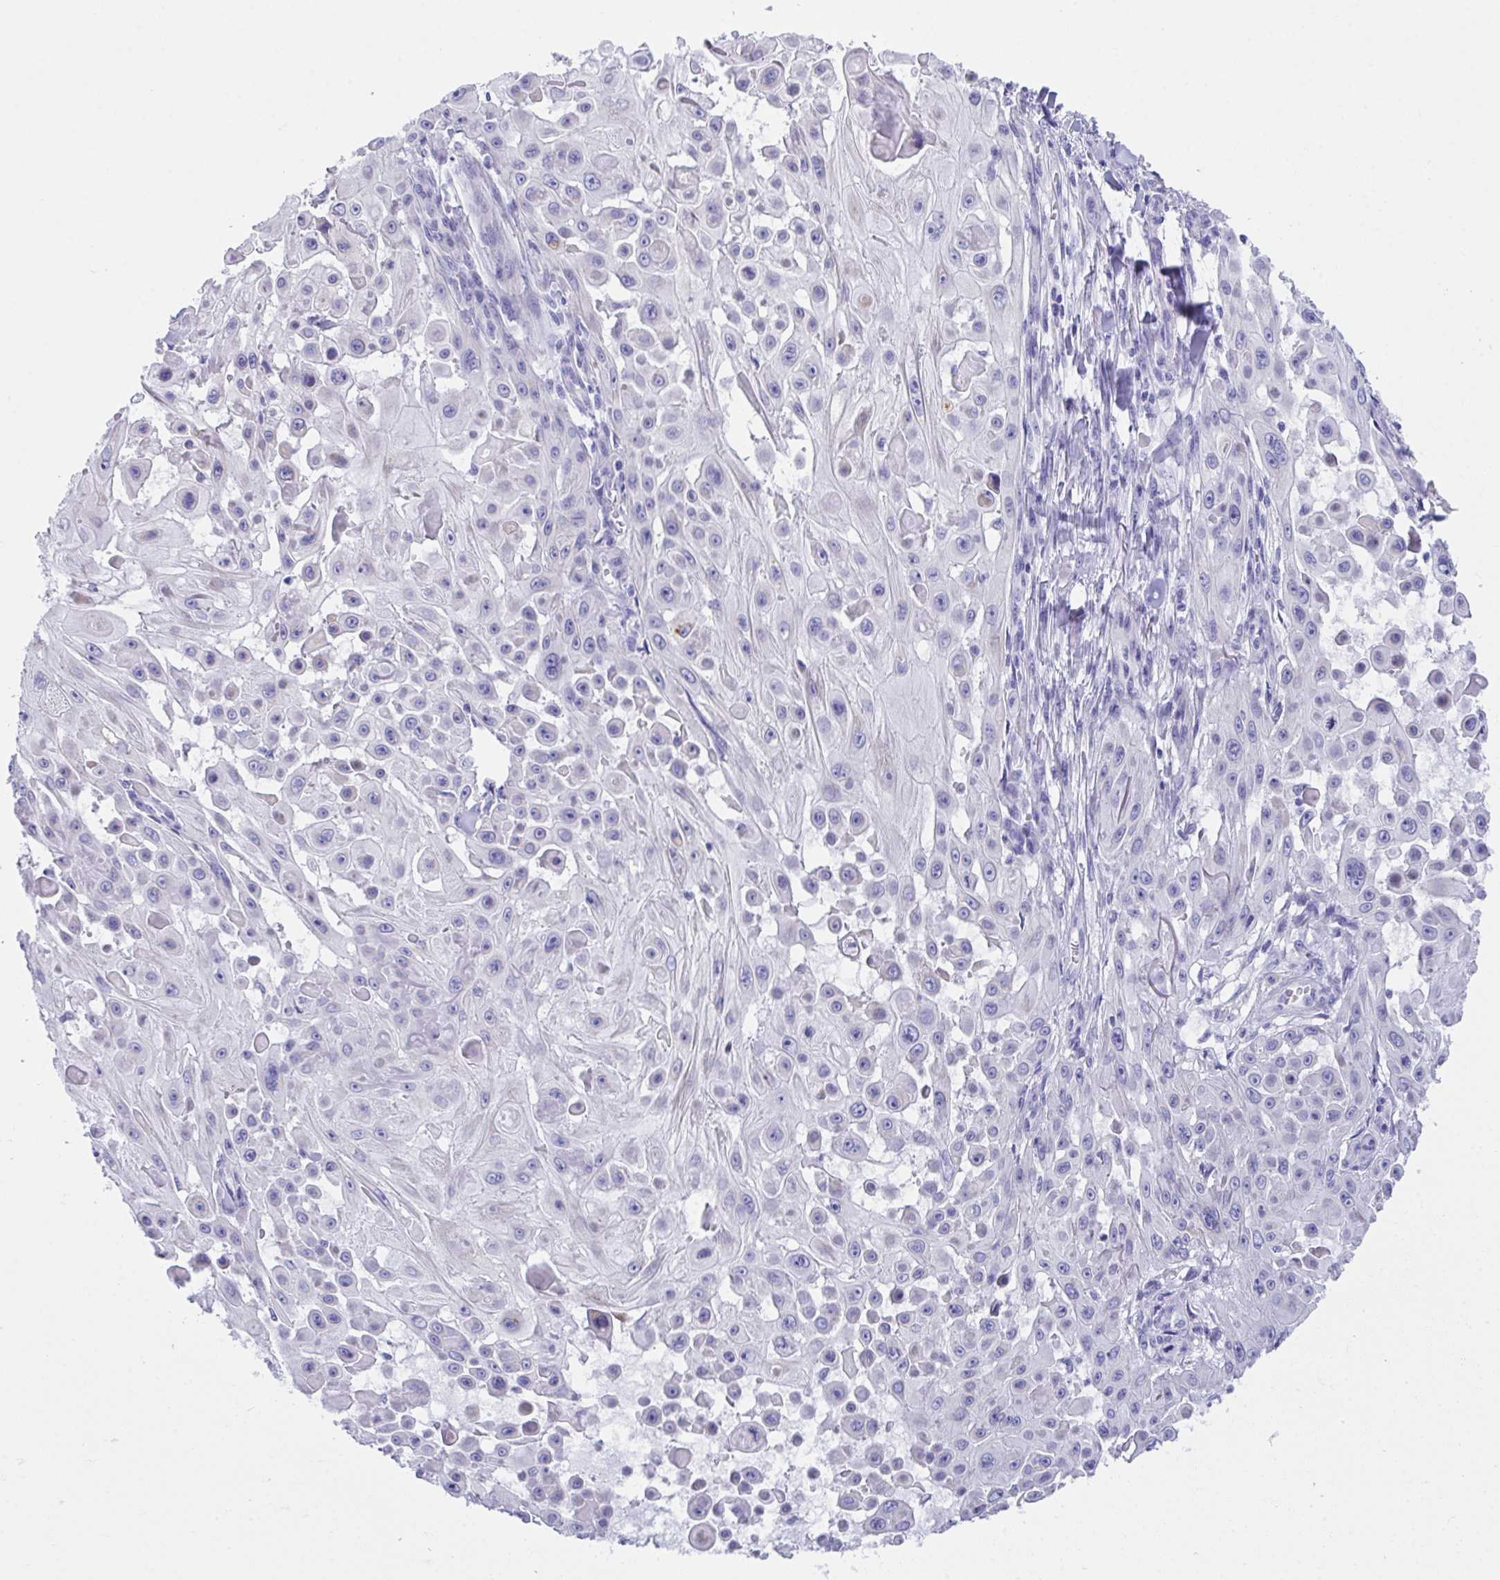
{"staining": {"intensity": "negative", "quantity": "none", "location": "none"}, "tissue": "skin cancer", "cell_type": "Tumor cells", "image_type": "cancer", "snomed": [{"axis": "morphology", "description": "Squamous cell carcinoma, NOS"}, {"axis": "topography", "description": "Skin"}], "caption": "There is no significant expression in tumor cells of squamous cell carcinoma (skin).", "gene": "TMEM106B", "patient": {"sex": "male", "age": 91}}